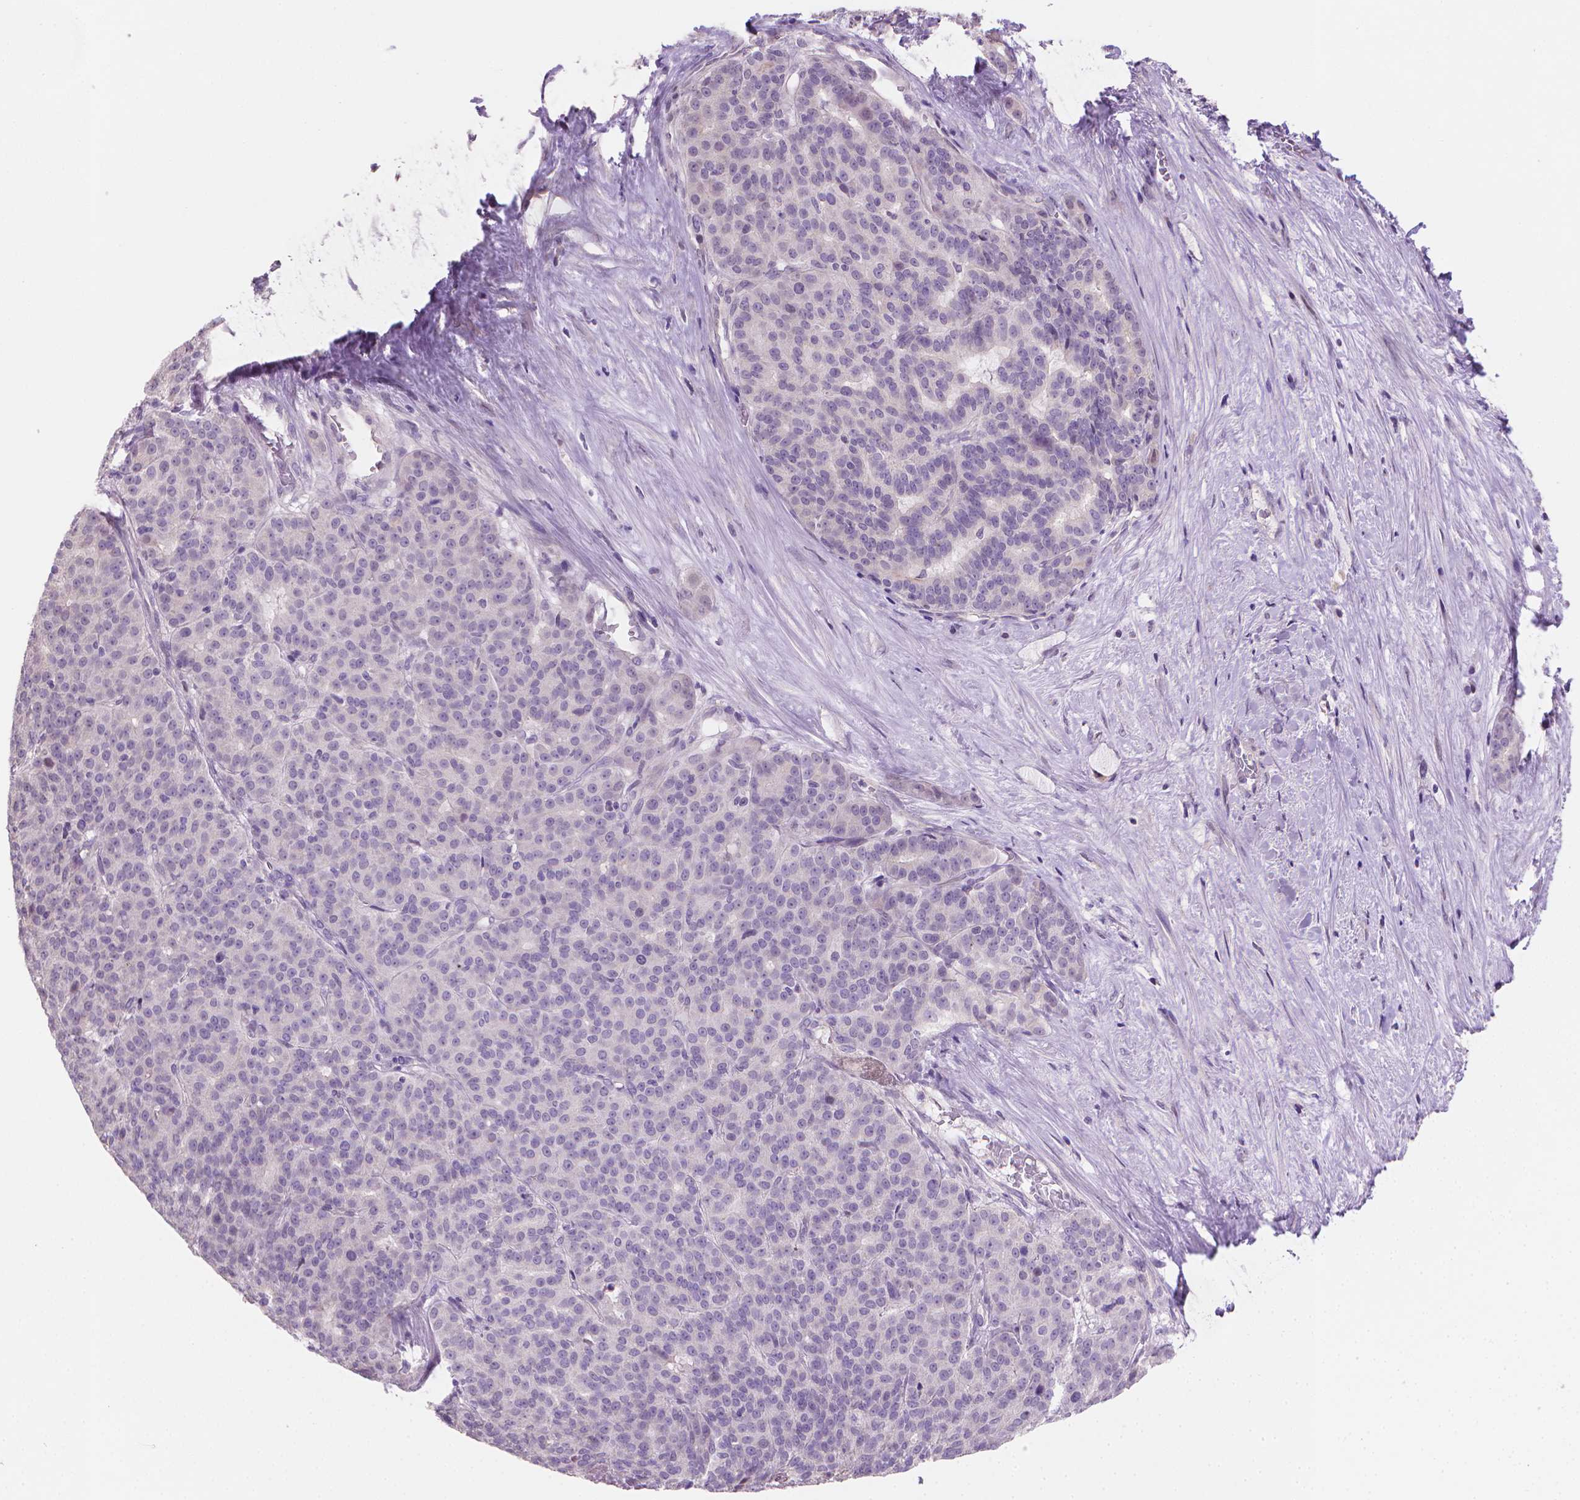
{"staining": {"intensity": "negative", "quantity": "none", "location": "none"}, "tissue": "liver cancer", "cell_type": "Tumor cells", "image_type": "cancer", "snomed": [{"axis": "morphology", "description": "Cholangiocarcinoma"}, {"axis": "topography", "description": "Liver"}], "caption": "This is a photomicrograph of immunohistochemistry (IHC) staining of cholangiocarcinoma (liver), which shows no staining in tumor cells. (DAB (3,3'-diaminobenzidine) immunohistochemistry (IHC) visualized using brightfield microscopy, high magnification).", "gene": "CLXN", "patient": {"sex": "female", "age": 47}}